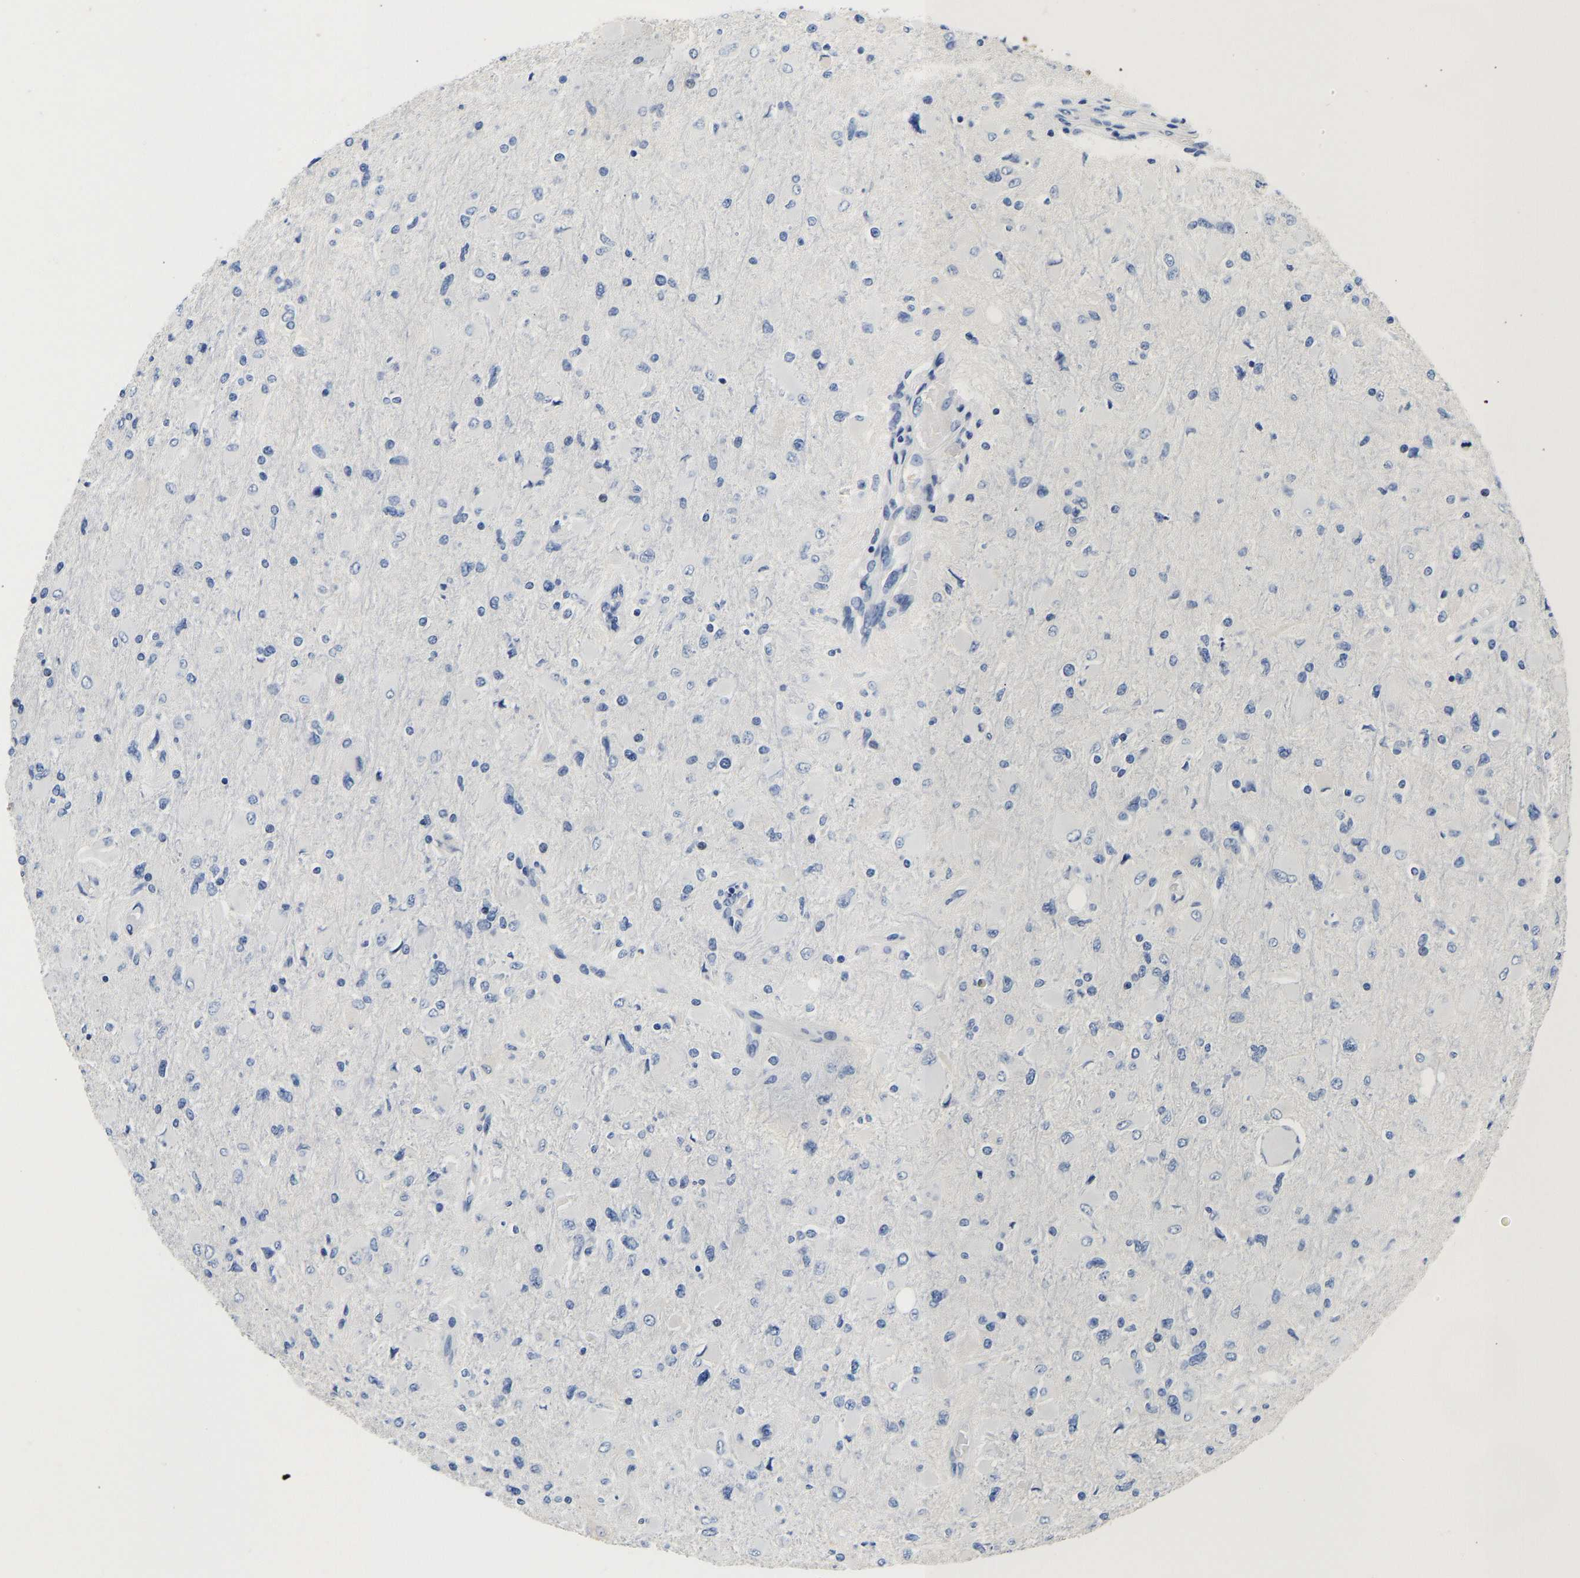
{"staining": {"intensity": "negative", "quantity": "none", "location": "none"}, "tissue": "glioma", "cell_type": "Tumor cells", "image_type": "cancer", "snomed": [{"axis": "morphology", "description": "Glioma, malignant, High grade"}, {"axis": "topography", "description": "Cerebral cortex"}], "caption": "High magnification brightfield microscopy of glioma stained with DAB (3,3'-diaminobenzidine) (brown) and counterstained with hematoxylin (blue): tumor cells show no significant positivity.", "gene": "PCK2", "patient": {"sex": "female", "age": 36}}